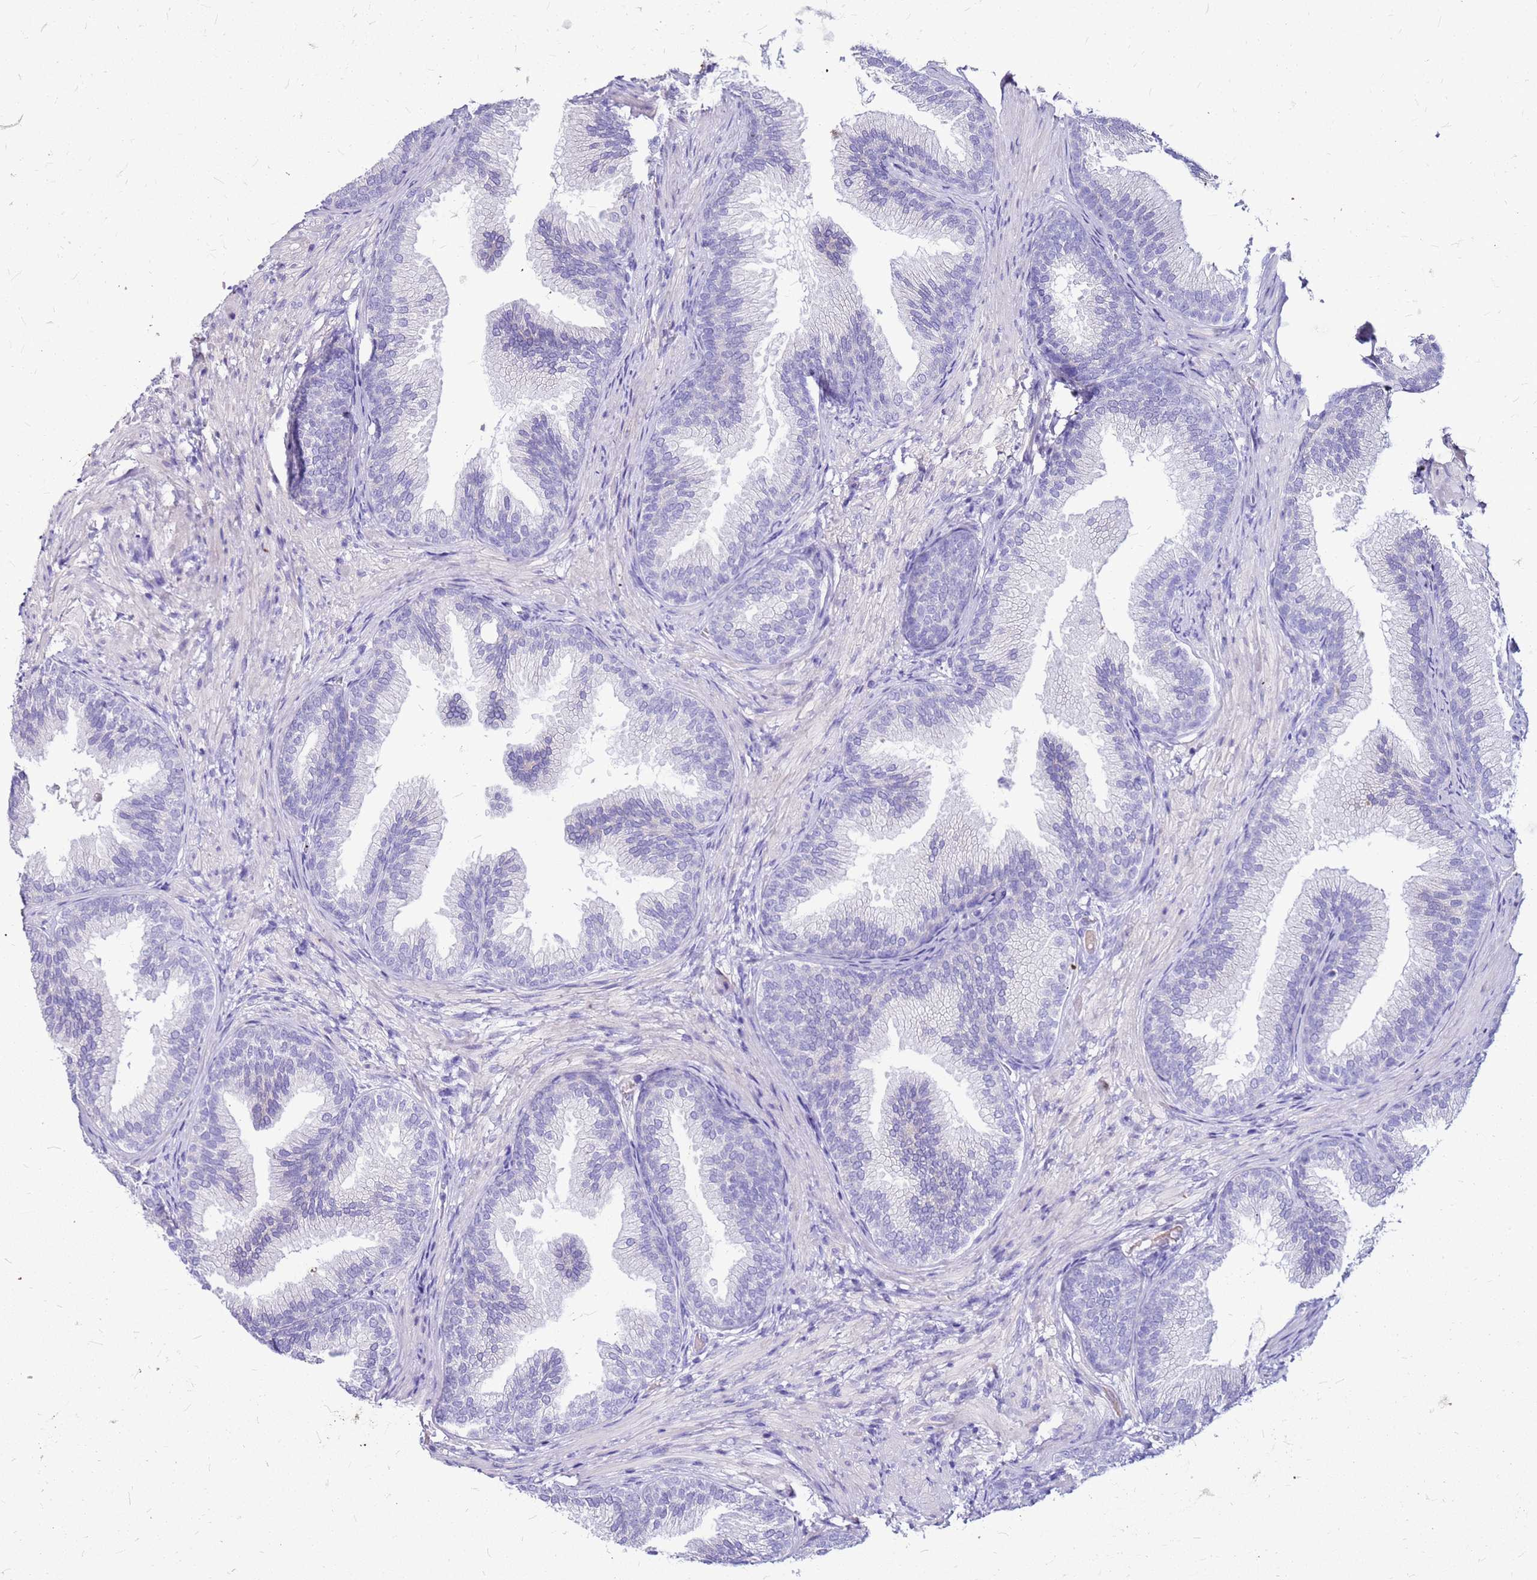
{"staining": {"intensity": "negative", "quantity": "none", "location": "none"}, "tissue": "prostate", "cell_type": "Glandular cells", "image_type": "normal", "snomed": [{"axis": "morphology", "description": "Normal tissue, NOS"}, {"axis": "topography", "description": "Prostate"}], "caption": "A high-resolution photomicrograph shows immunohistochemistry (IHC) staining of benign prostate, which displays no significant positivity in glandular cells.", "gene": "DCDC2B", "patient": {"sex": "male", "age": 76}}